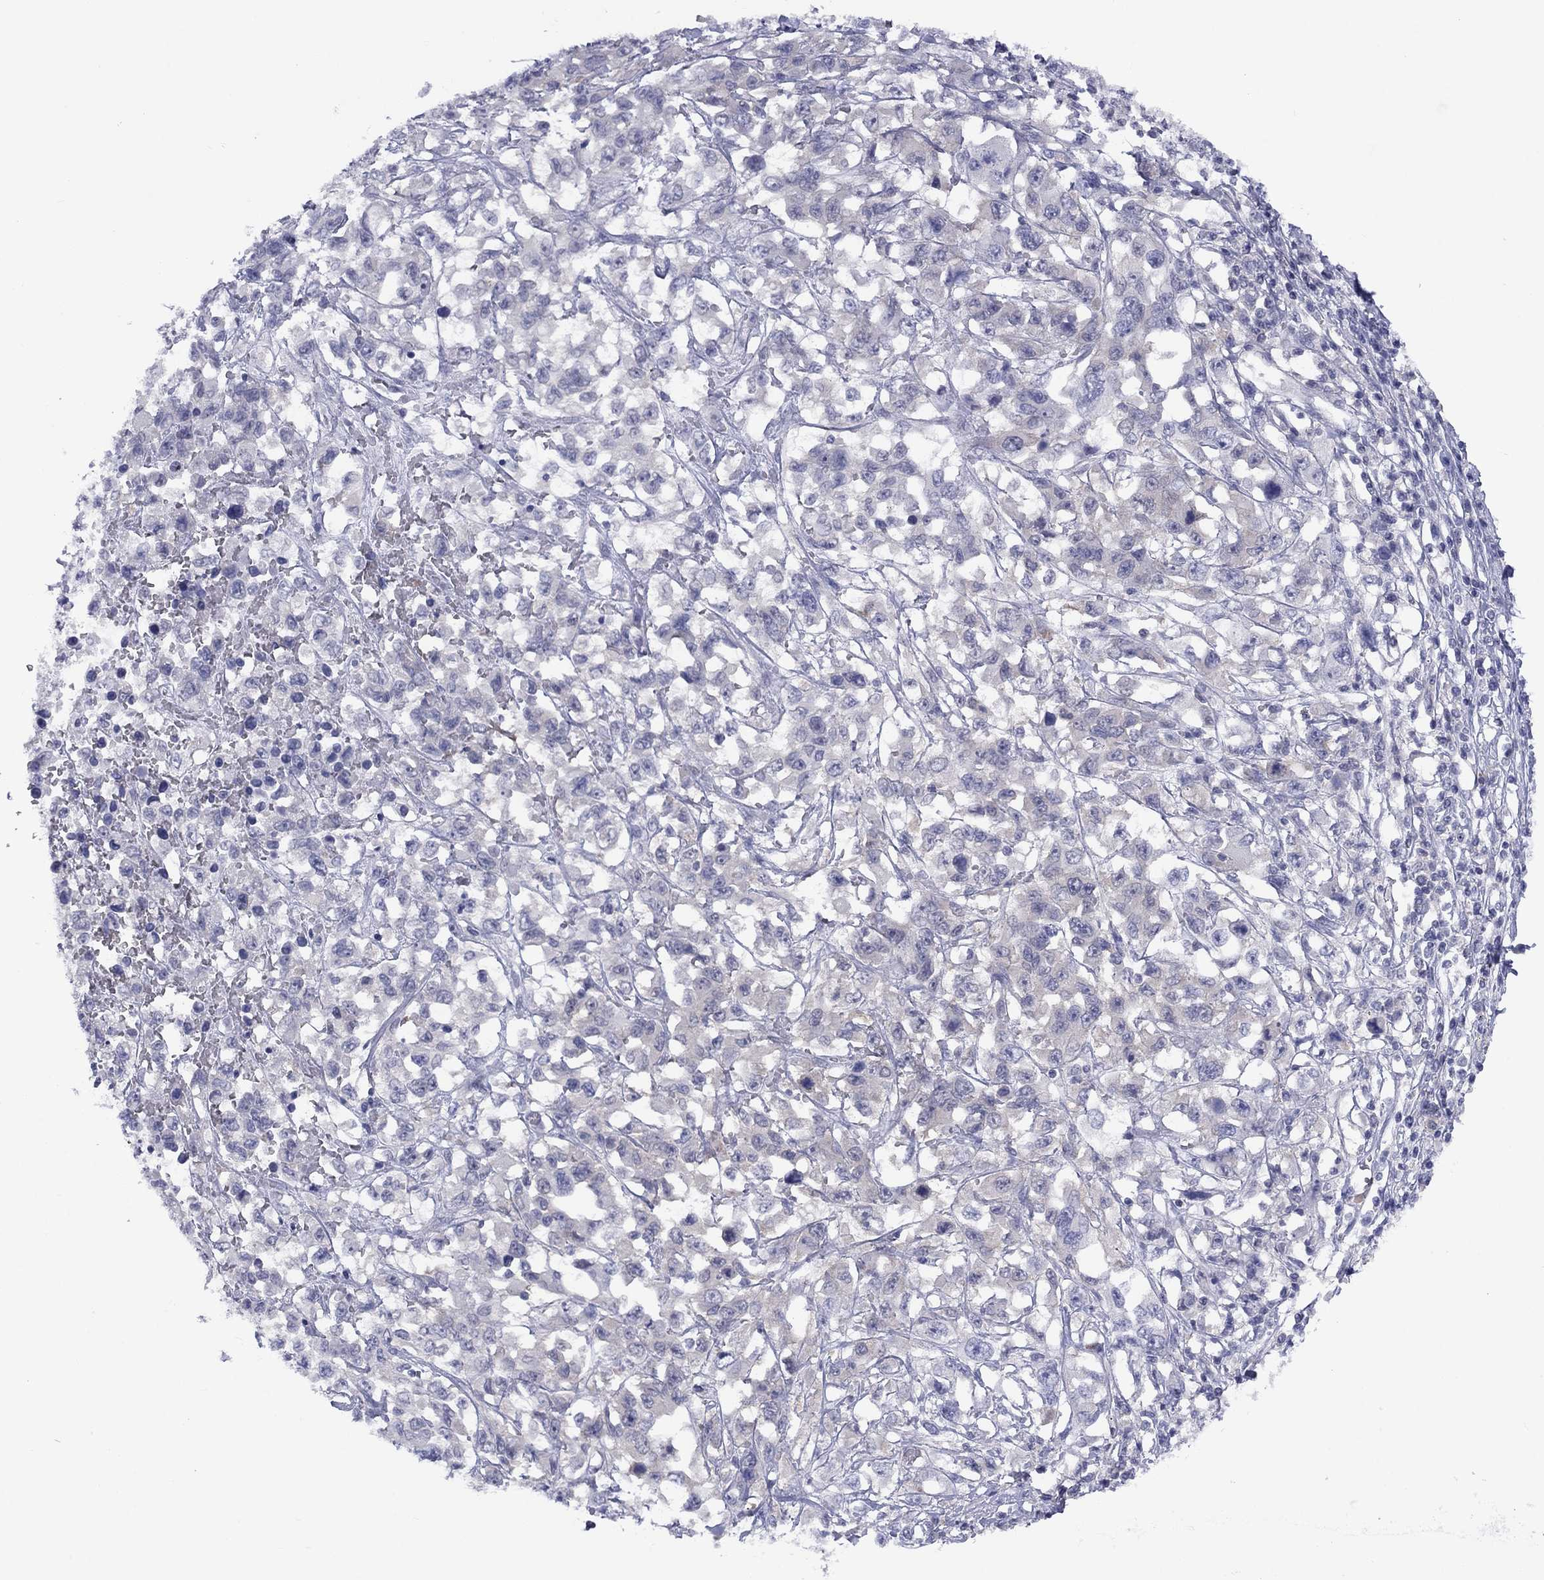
{"staining": {"intensity": "negative", "quantity": "none", "location": "none"}, "tissue": "liver cancer", "cell_type": "Tumor cells", "image_type": "cancer", "snomed": [{"axis": "morphology", "description": "Adenocarcinoma, NOS"}, {"axis": "morphology", "description": "Cholangiocarcinoma"}, {"axis": "topography", "description": "Liver"}], "caption": "This is an IHC micrograph of human liver cancer. There is no positivity in tumor cells.", "gene": "CACNA1A", "patient": {"sex": "male", "age": 64}}